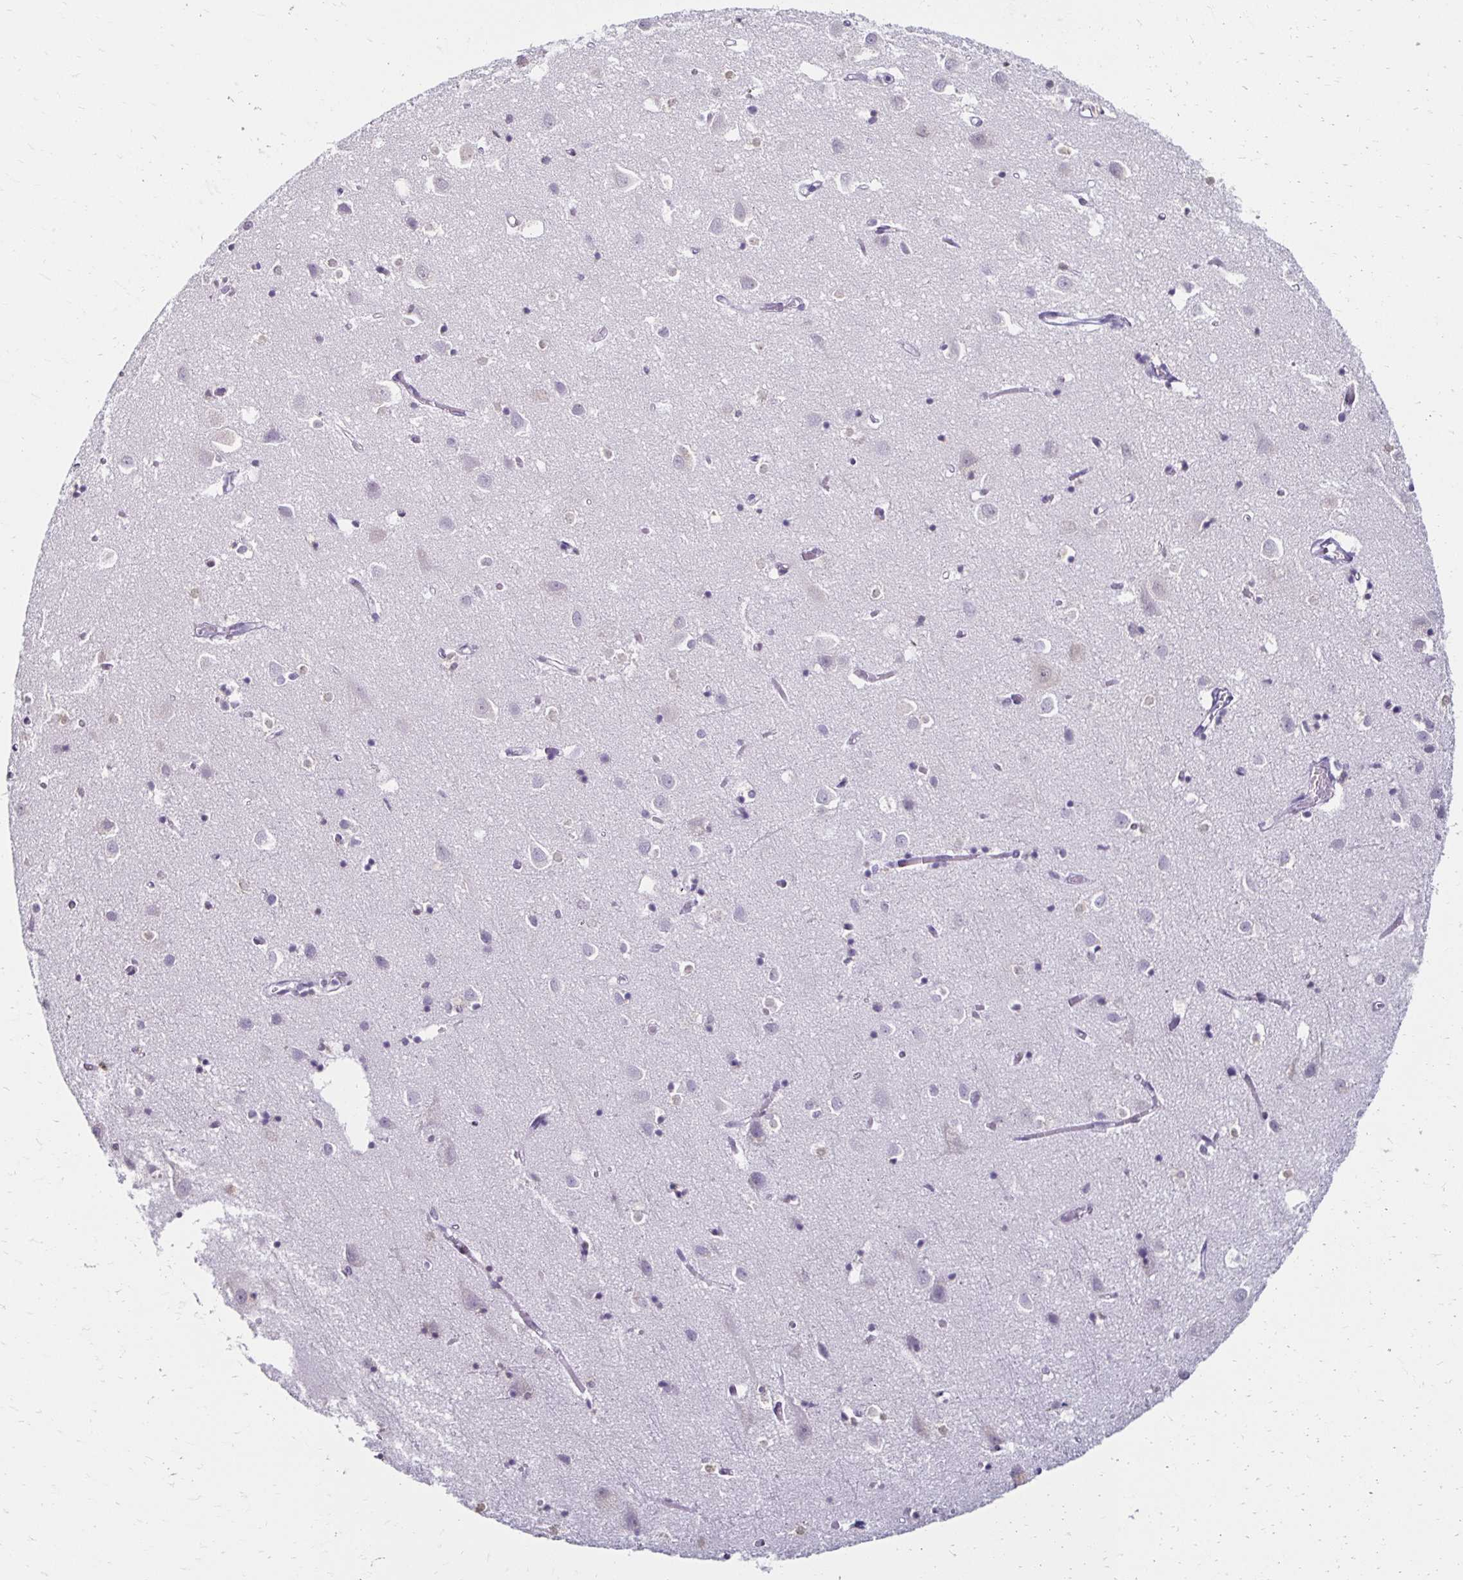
{"staining": {"intensity": "negative", "quantity": "none", "location": "none"}, "tissue": "cerebral cortex", "cell_type": "Endothelial cells", "image_type": "normal", "snomed": [{"axis": "morphology", "description": "Normal tissue, NOS"}, {"axis": "topography", "description": "Cerebral cortex"}], "caption": "Endothelial cells show no significant protein positivity in unremarkable cerebral cortex. (DAB (3,3'-diaminobenzidine) immunohistochemistry with hematoxylin counter stain).", "gene": "TOMM34", "patient": {"sex": "male", "age": 70}}